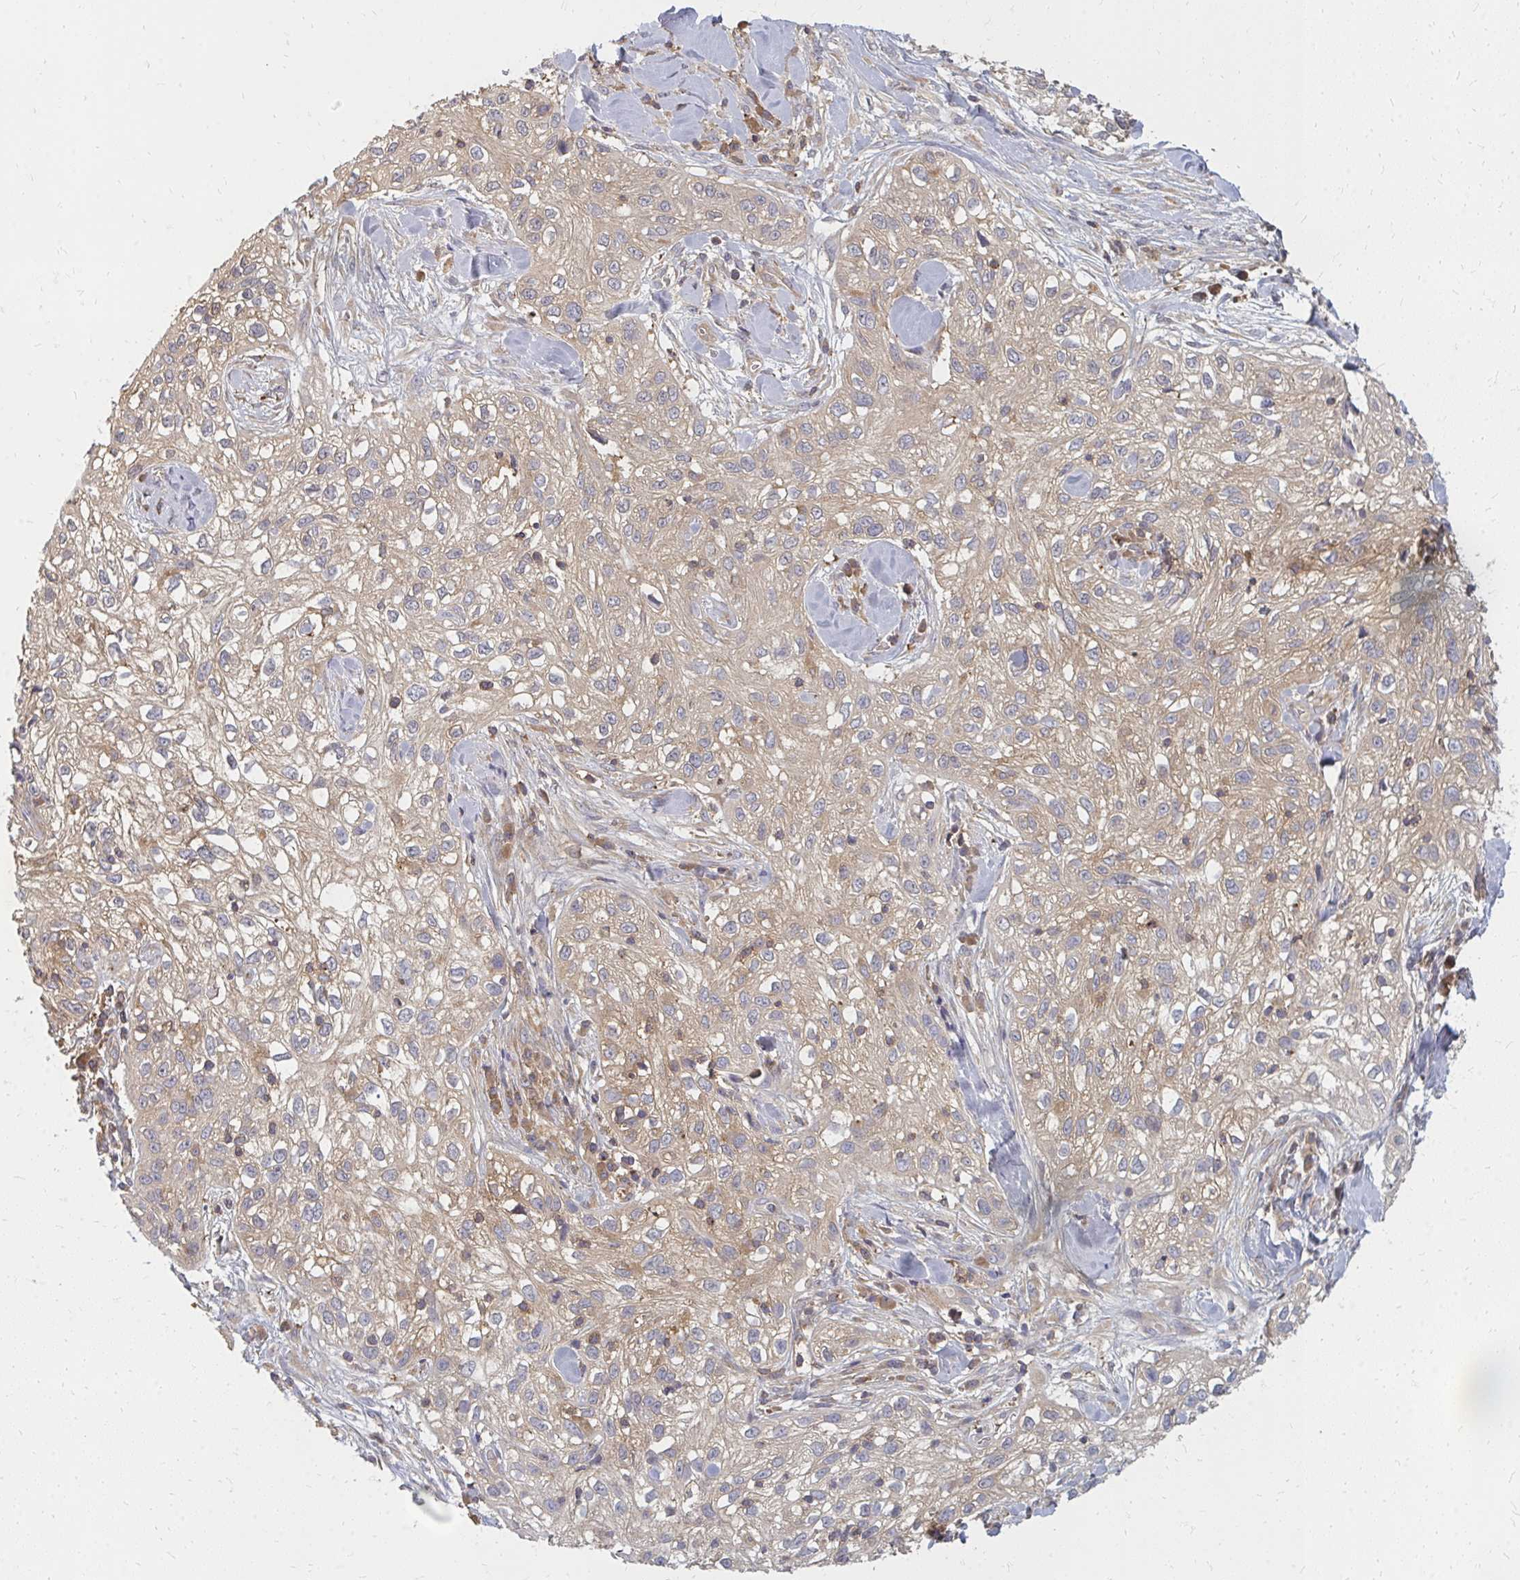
{"staining": {"intensity": "weak", "quantity": "25%-75%", "location": "cytoplasmic/membranous"}, "tissue": "skin cancer", "cell_type": "Tumor cells", "image_type": "cancer", "snomed": [{"axis": "morphology", "description": "Squamous cell carcinoma, NOS"}, {"axis": "topography", "description": "Skin"}], "caption": "Weak cytoplasmic/membranous expression for a protein is identified in approximately 25%-75% of tumor cells of skin cancer (squamous cell carcinoma) using immunohistochemistry (IHC).", "gene": "ZNF285", "patient": {"sex": "male", "age": 82}}